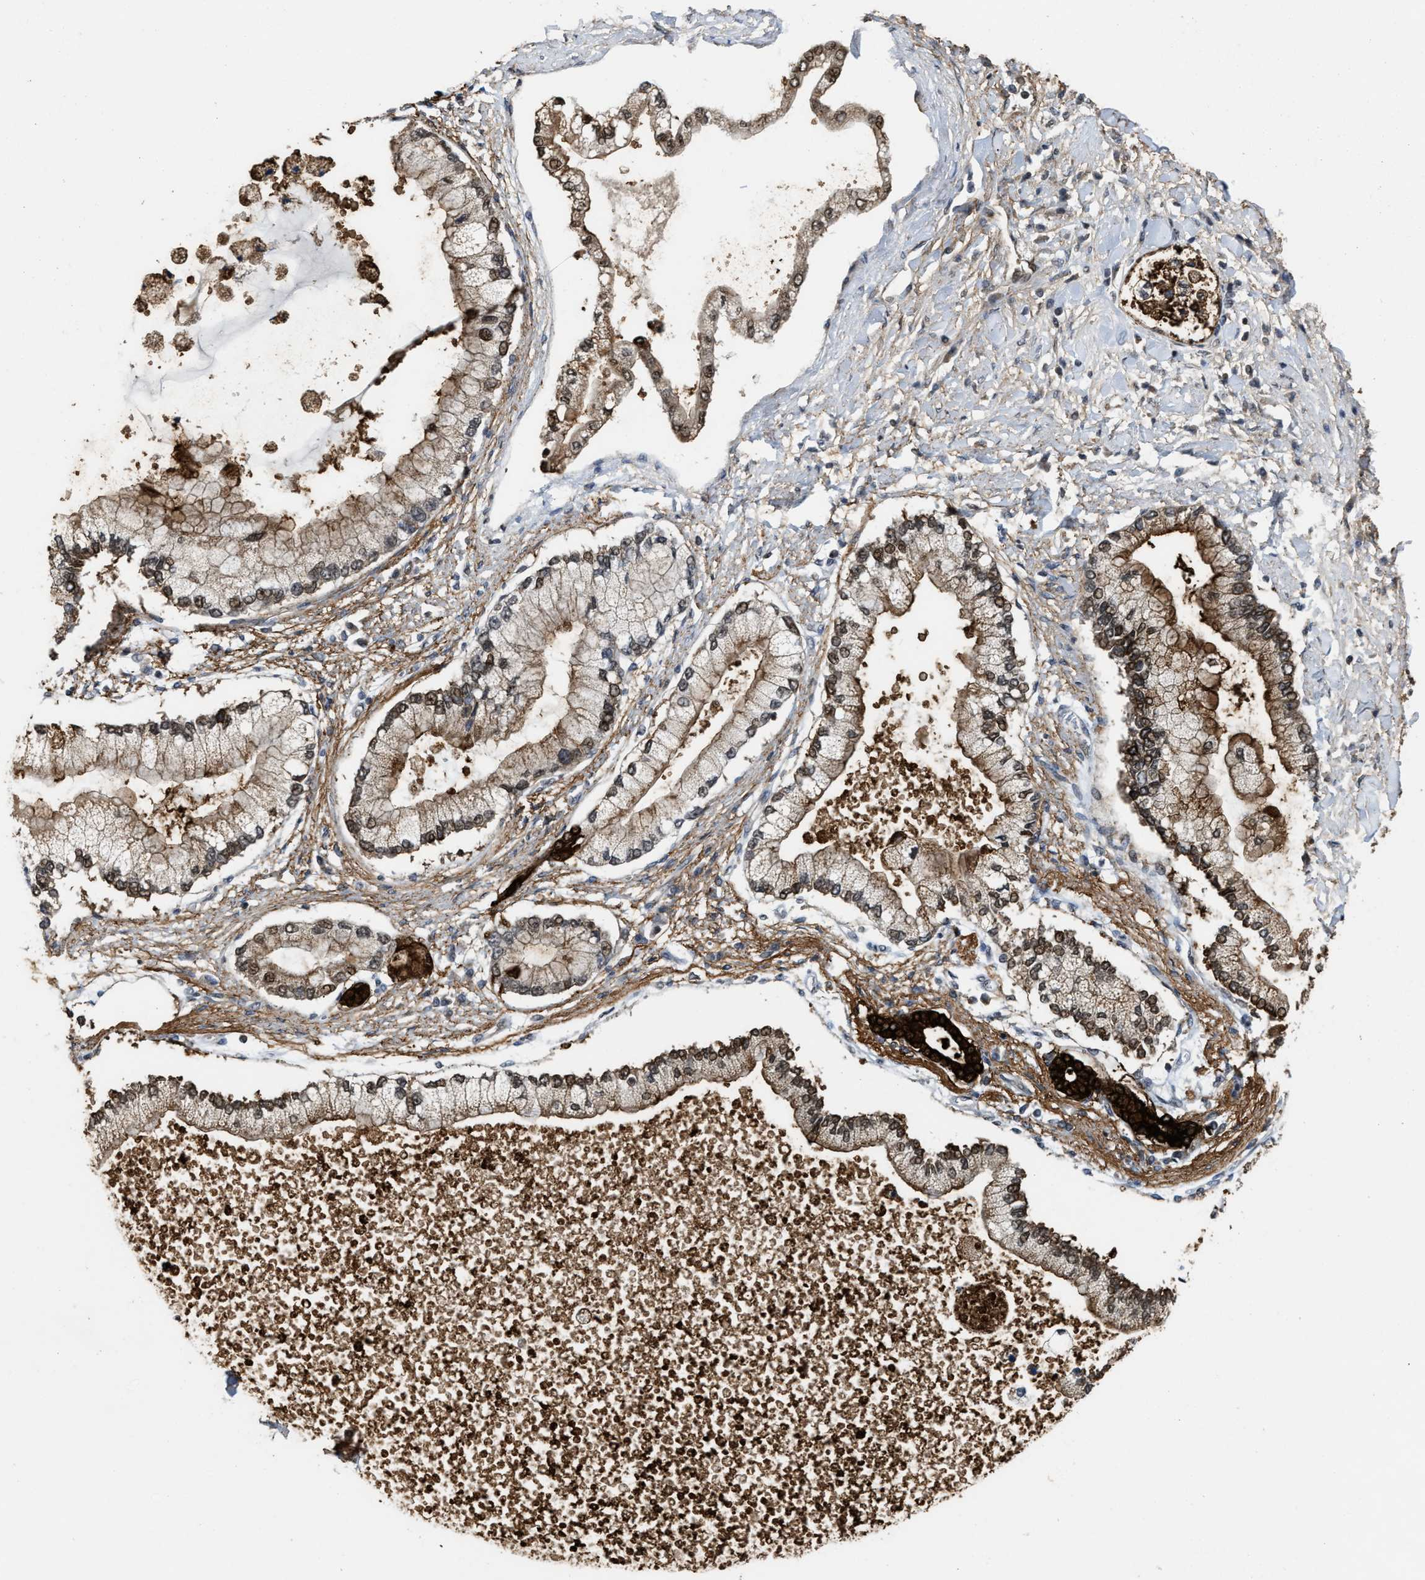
{"staining": {"intensity": "moderate", "quantity": ">75%", "location": "cytoplasmic/membranous,nuclear"}, "tissue": "liver cancer", "cell_type": "Tumor cells", "image_type": "cancer", "snomed": [{"axis": "morphology", "description": "Cholangiocarcinoma"}, {"axis": "topography", "description": "Liver"}], "caption": "Immunohistochemical staining of cholangiocarcinoma (liver) reveals medium levels of moderate cytoplasmic/membranous and nuclear staining in approximately >75% of tumor cells. Ihc stains the protein in brown and the nuclei are stained blue.", "gene": "ZNF250", "patient": {"sex": "male", "age": 50}}